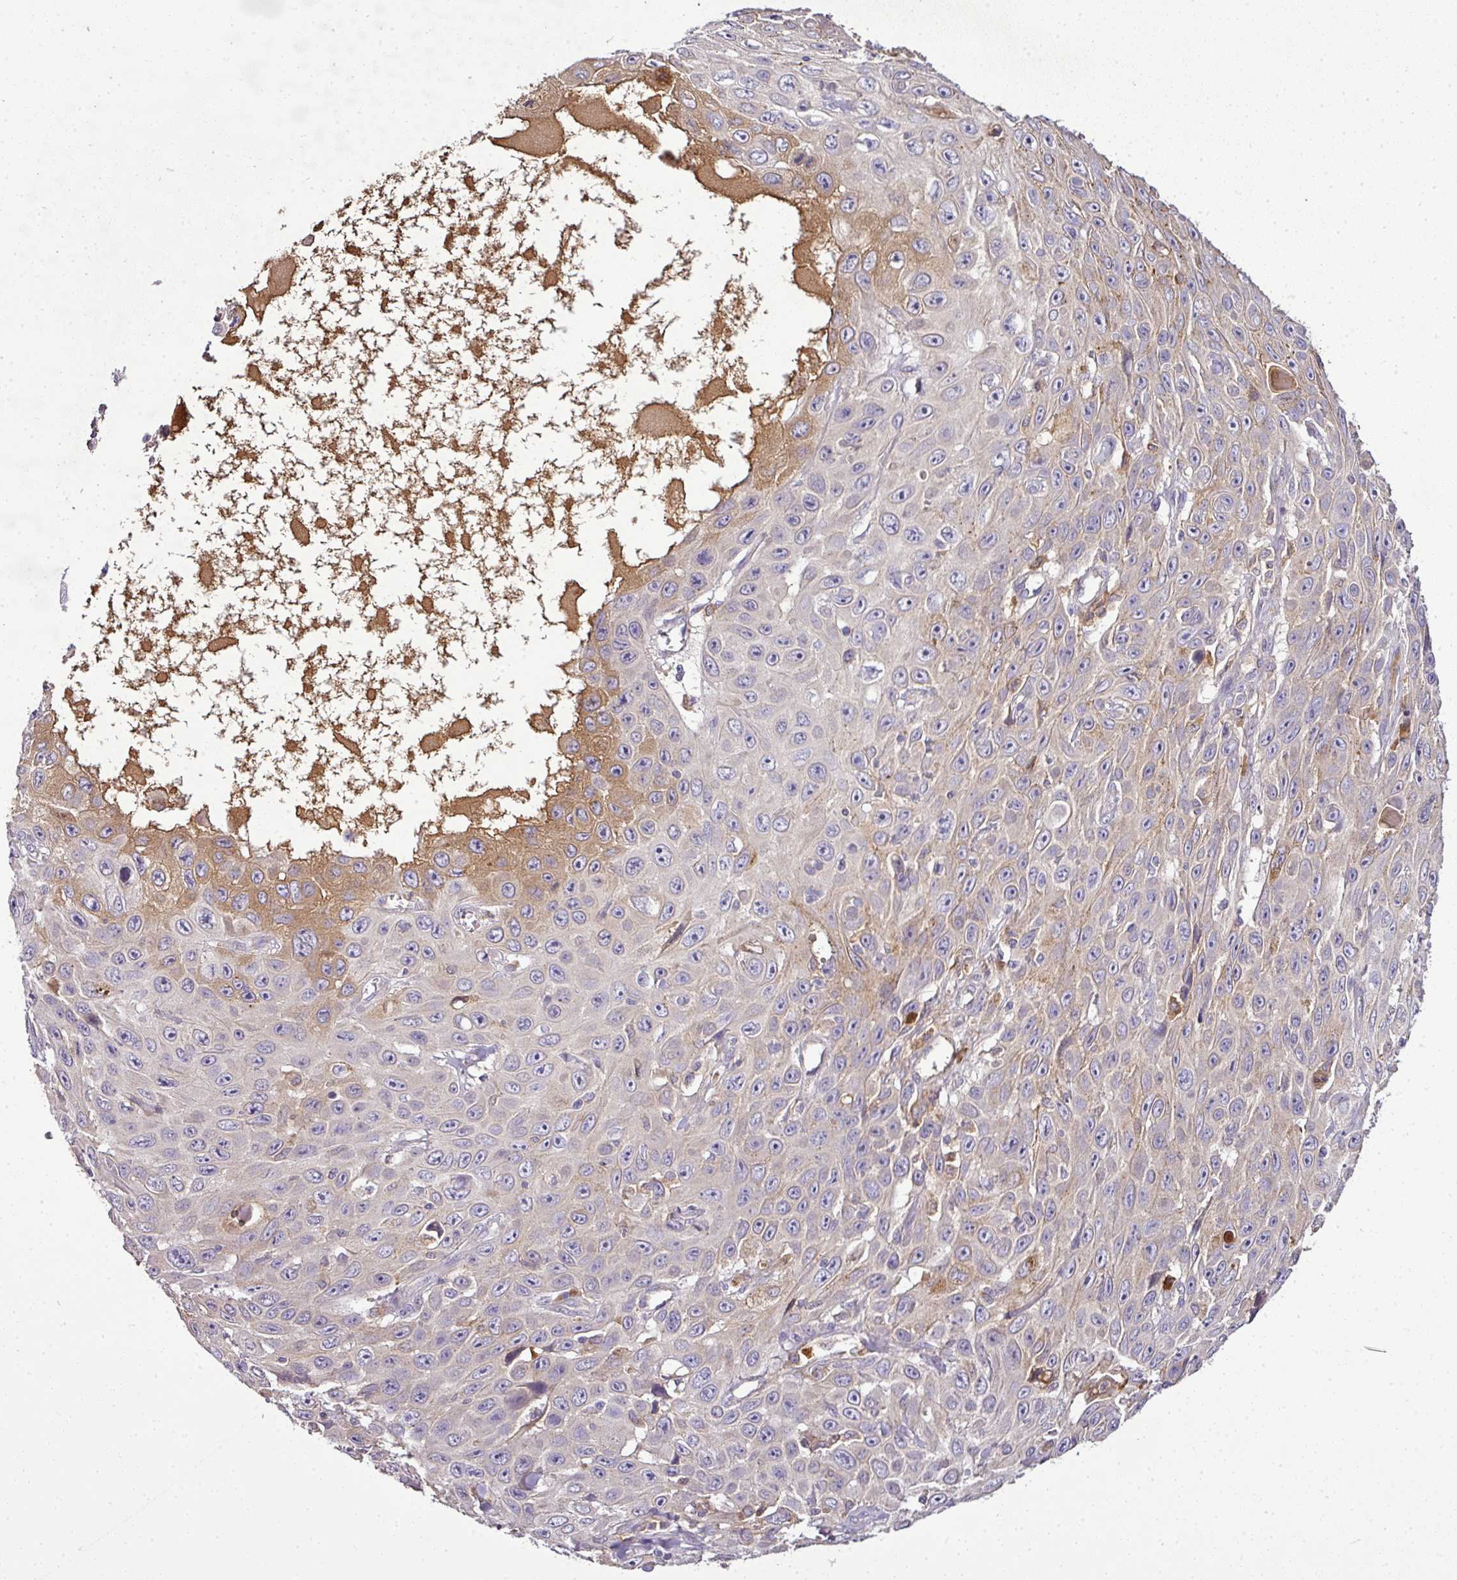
{"staining": {"intensity": "moderate", "quantity": "<25%", "location": "cytoplasmic/membranous"}, "tissue": "skin cancer", "cell_type": "Tumor cells", "image_type": "cancer", "snomed": [{"axis": "morphology", "description": "Squamous cell carcinoma, NOS"}, {"axis": "topography", "description": "Skin"}], "caption": "The histopathology image exhibits staining of skin squamous cell carcinoma, revealing moderate cytoplasmic/membranous protein staining (brown color) within tumor cells.", "gene": "CAB39L", "patient": {"sex": "male", "age": 82}}